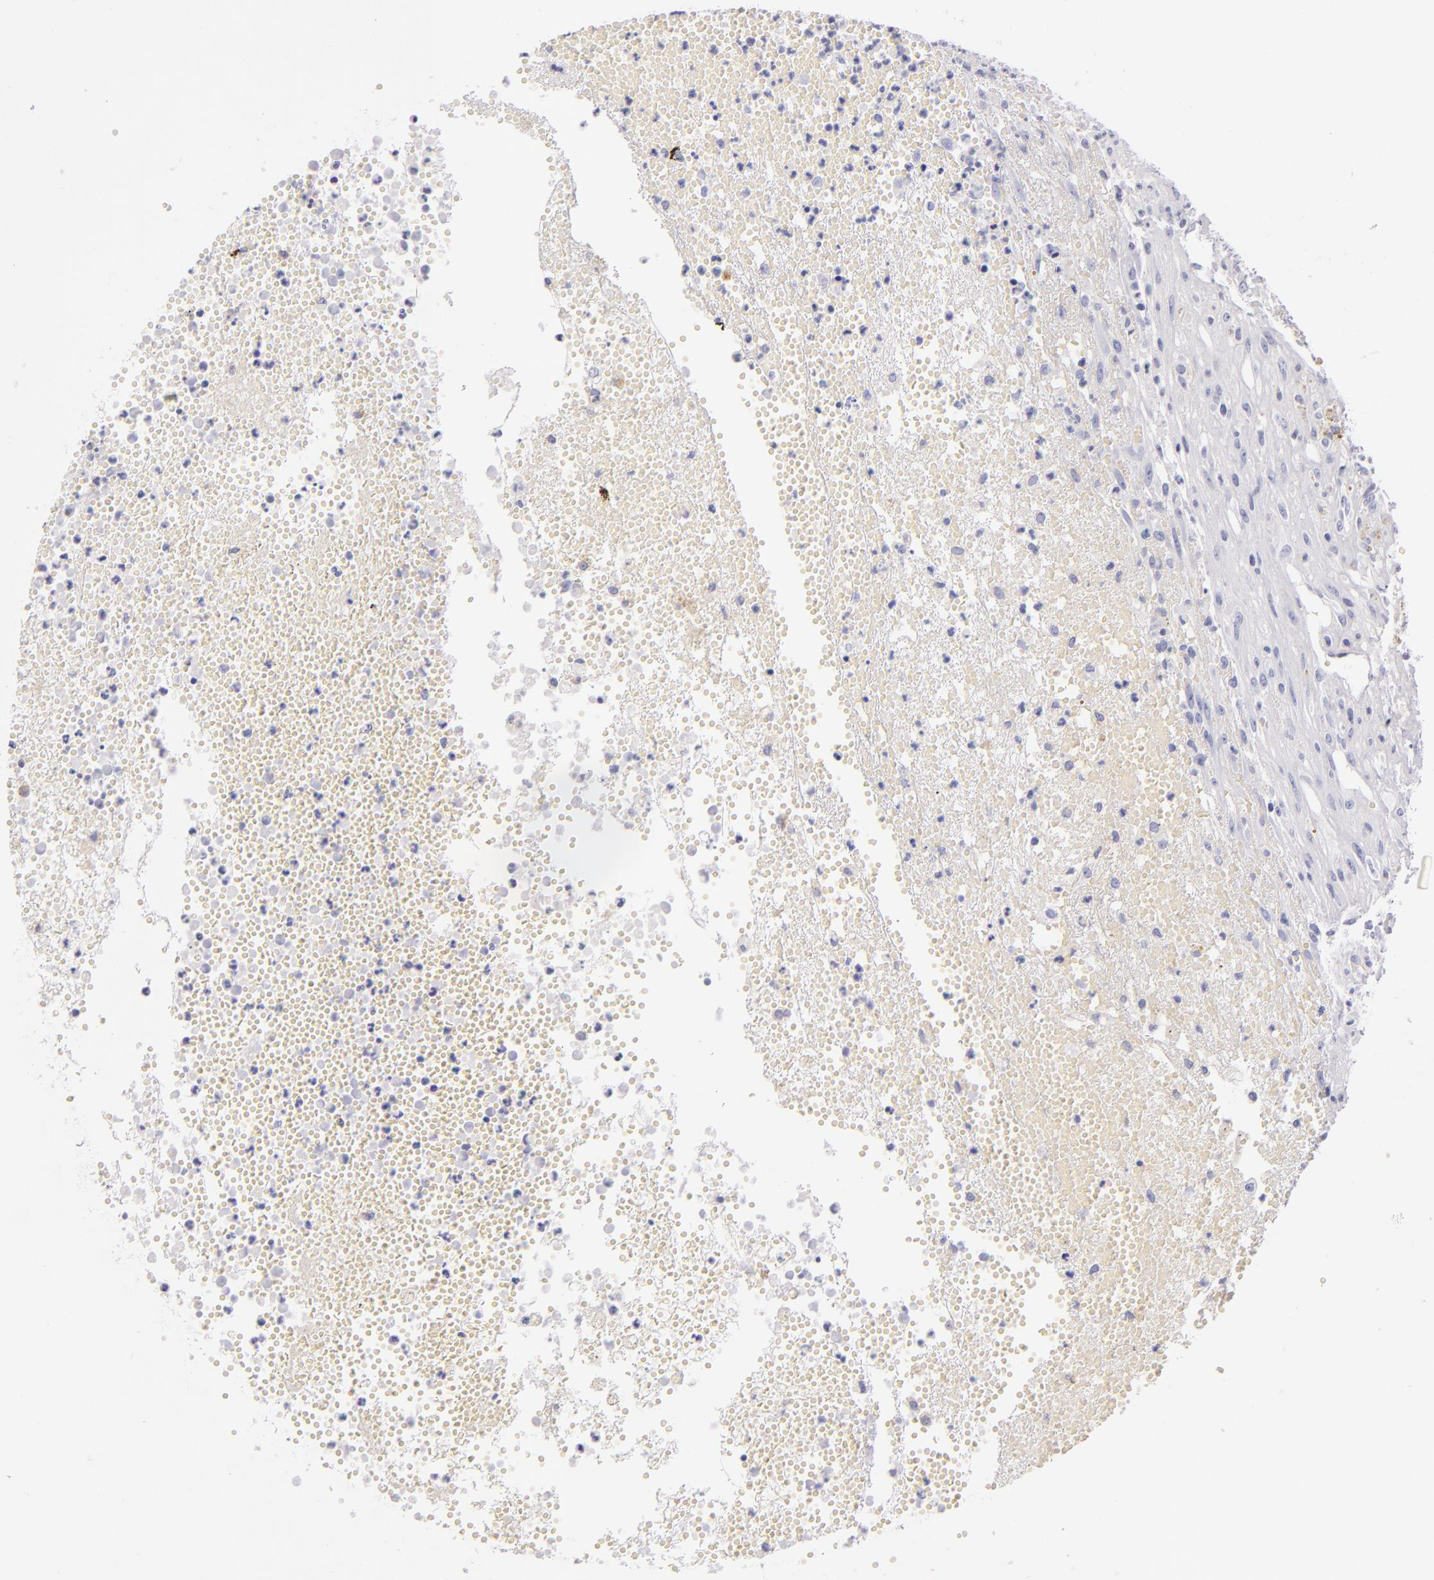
{"staining": {"intensity": "negative", "quantity": "none", "location": "none"}, "tissue": "glioma", "cell_type": "Tumor cells", "image_type": "cancer", "snomed": [{"axis": "morphology", "description": "Glioma, malignant, High grade"}, {"axis": "topography", "description": "Brain"}], "caption": "Immunohistochemistry micrograph of glioma stained for a protein (brown), which exhibits no expression in tumor cells.", "gene": "CD207", "patient": {"sex": "male", "age": 66}}